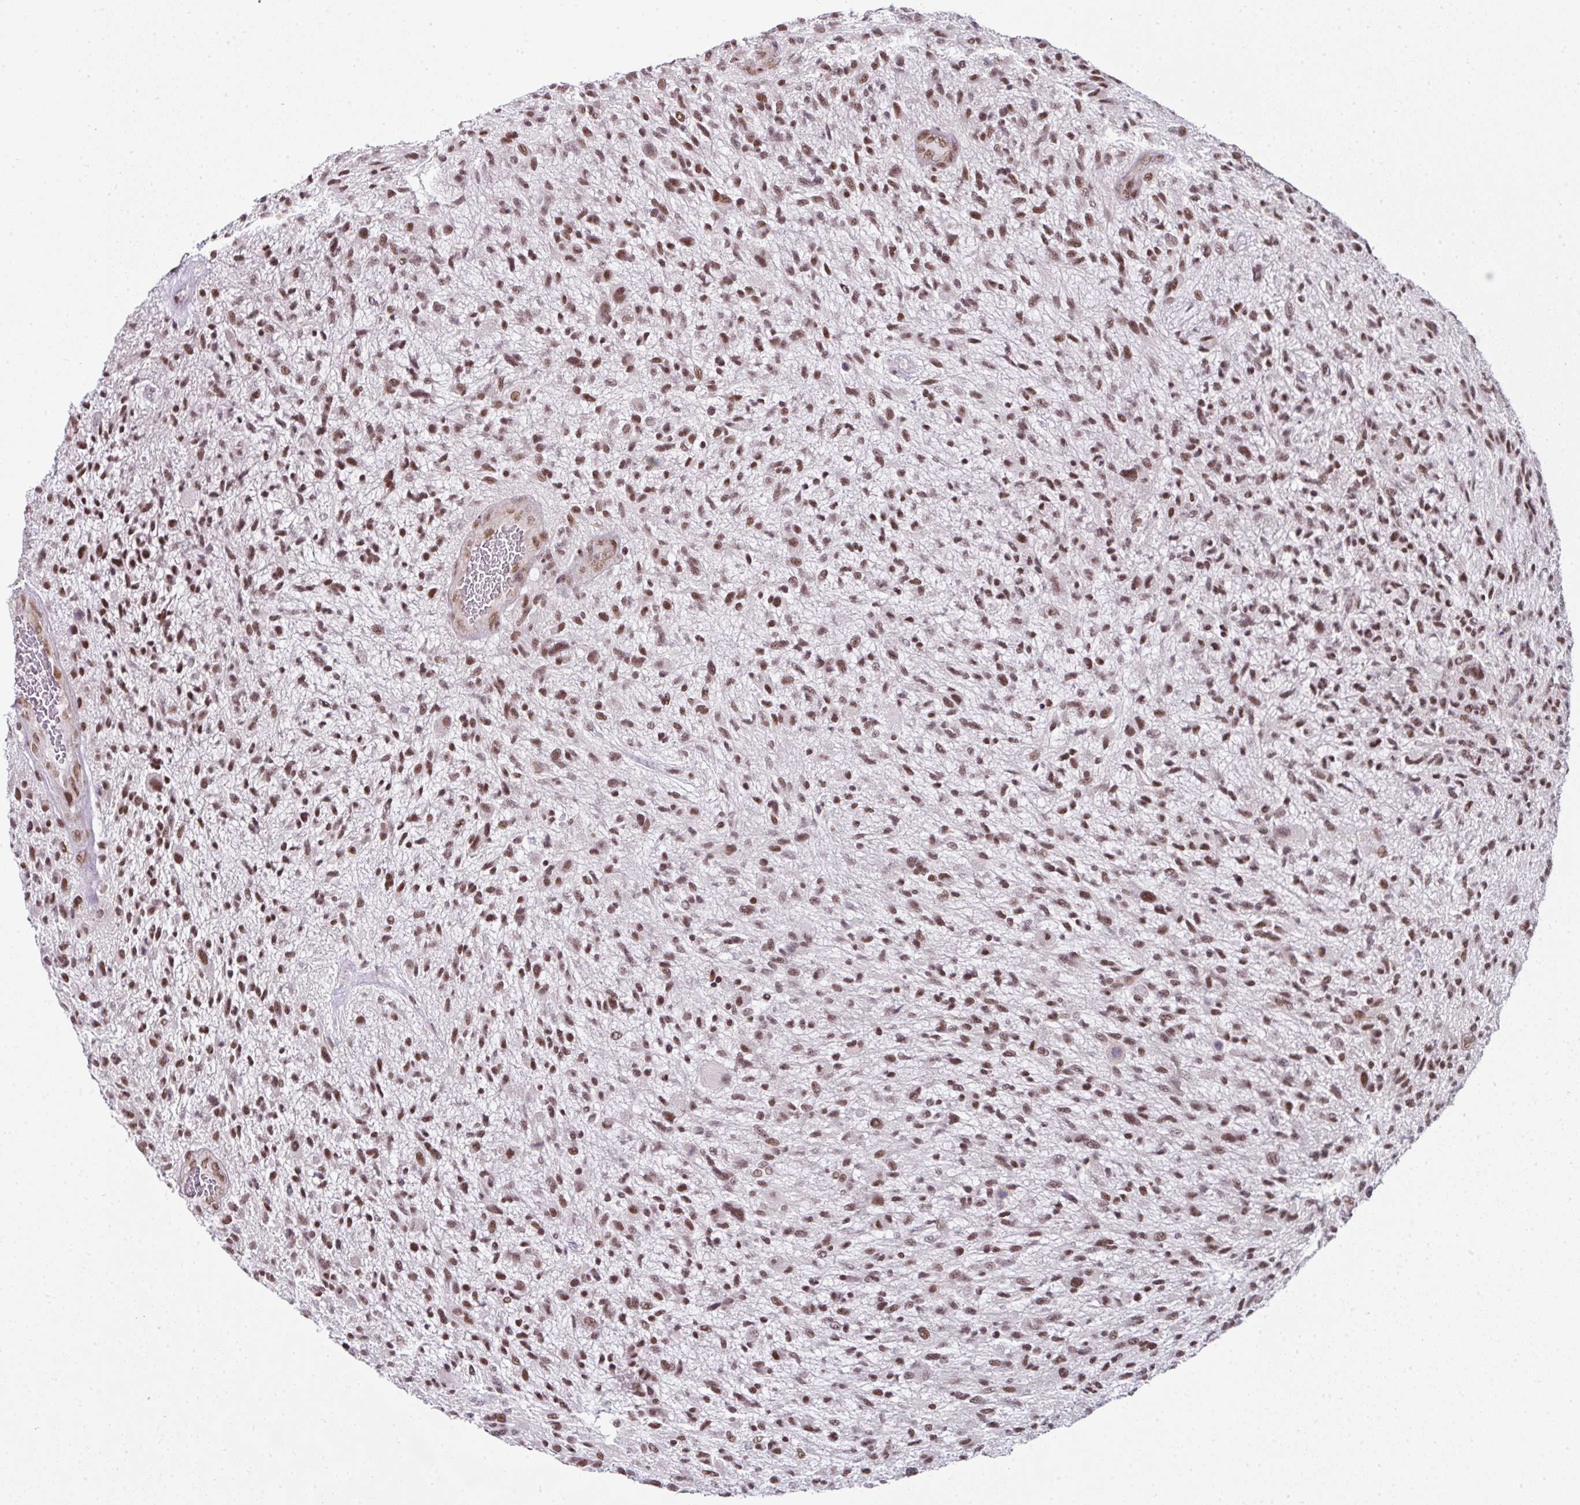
{"staining": {"intensity": "moderate", "quantity": ">75%", "location": "nuclear"}, "tissue": "glioma", "cell_type": "Tumor cells", "image_type": "cancer", "snomed": [{"axis": "morphology", "description": "Glioma, malignant, High grade"}, {"axis": "topography", "description": "Brain"}], "caption": "Approximately >75% of tumor cells in glioma display moderate nuclear protein positivity as visualized by brown immunohistochemical staining.", "gene": "NFYA", "patient": {"sex": "male", "age": 47}}